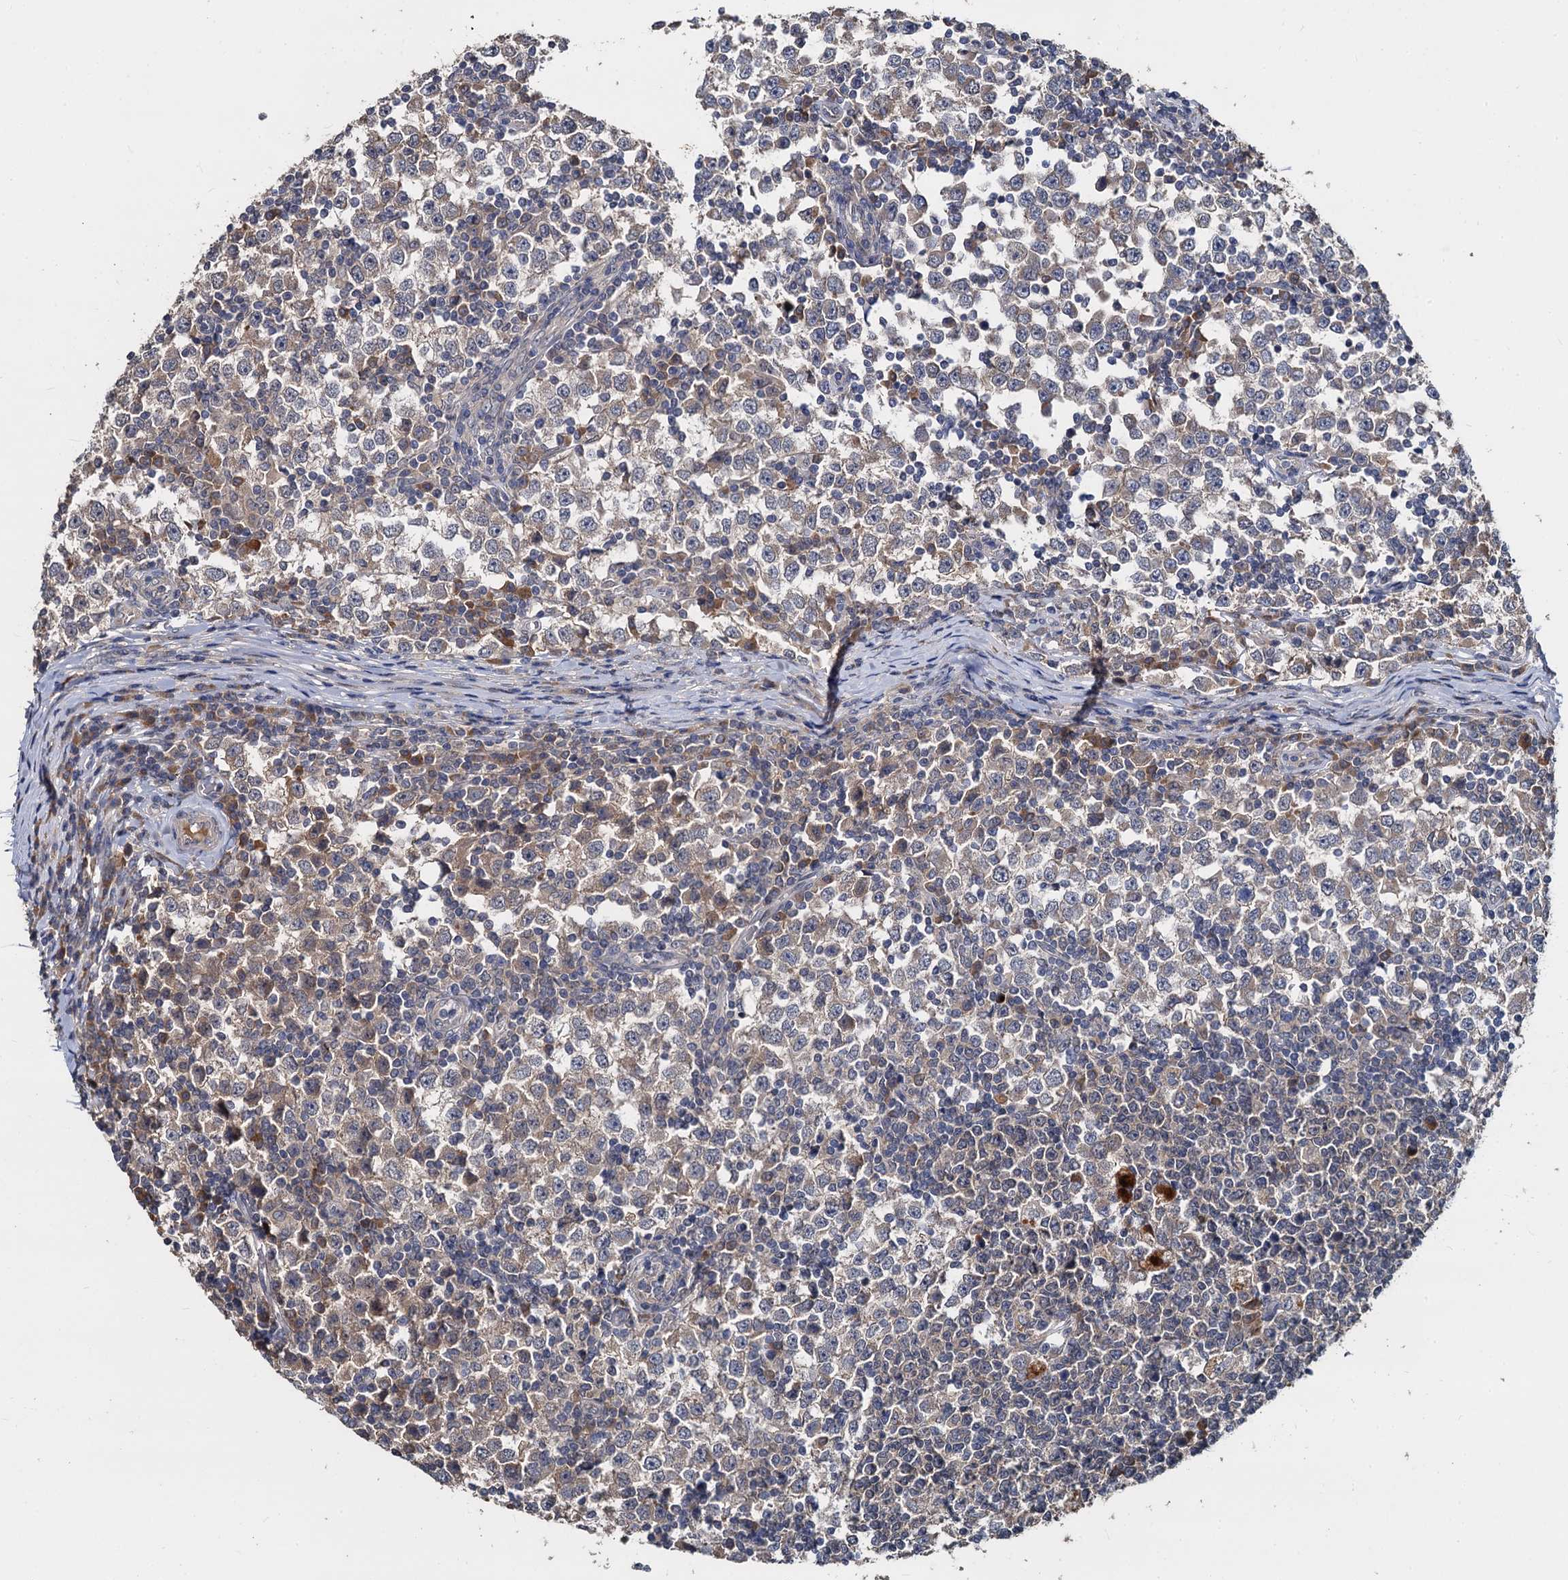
{"staining": {"intensity": "weak", "quantity": ">75%", "location": "cytoplasmic/membranous"}, "tissue": "testis cancer", "cell_type": "Tumor cells", "image_type": "cancer", "snomed": [{"axis": "morphology", "description": "Seminoma, NOS"}, {"axis": "topography", "description": "Testis"}], "caption": "The photomicrograph shows staining of testis cancer, revealing weak cytoplasmic/membranous protein staining (brown color) within tumor cells.", "gene": "CCDC184", "patient": {"sex": "male", "age": 65}}